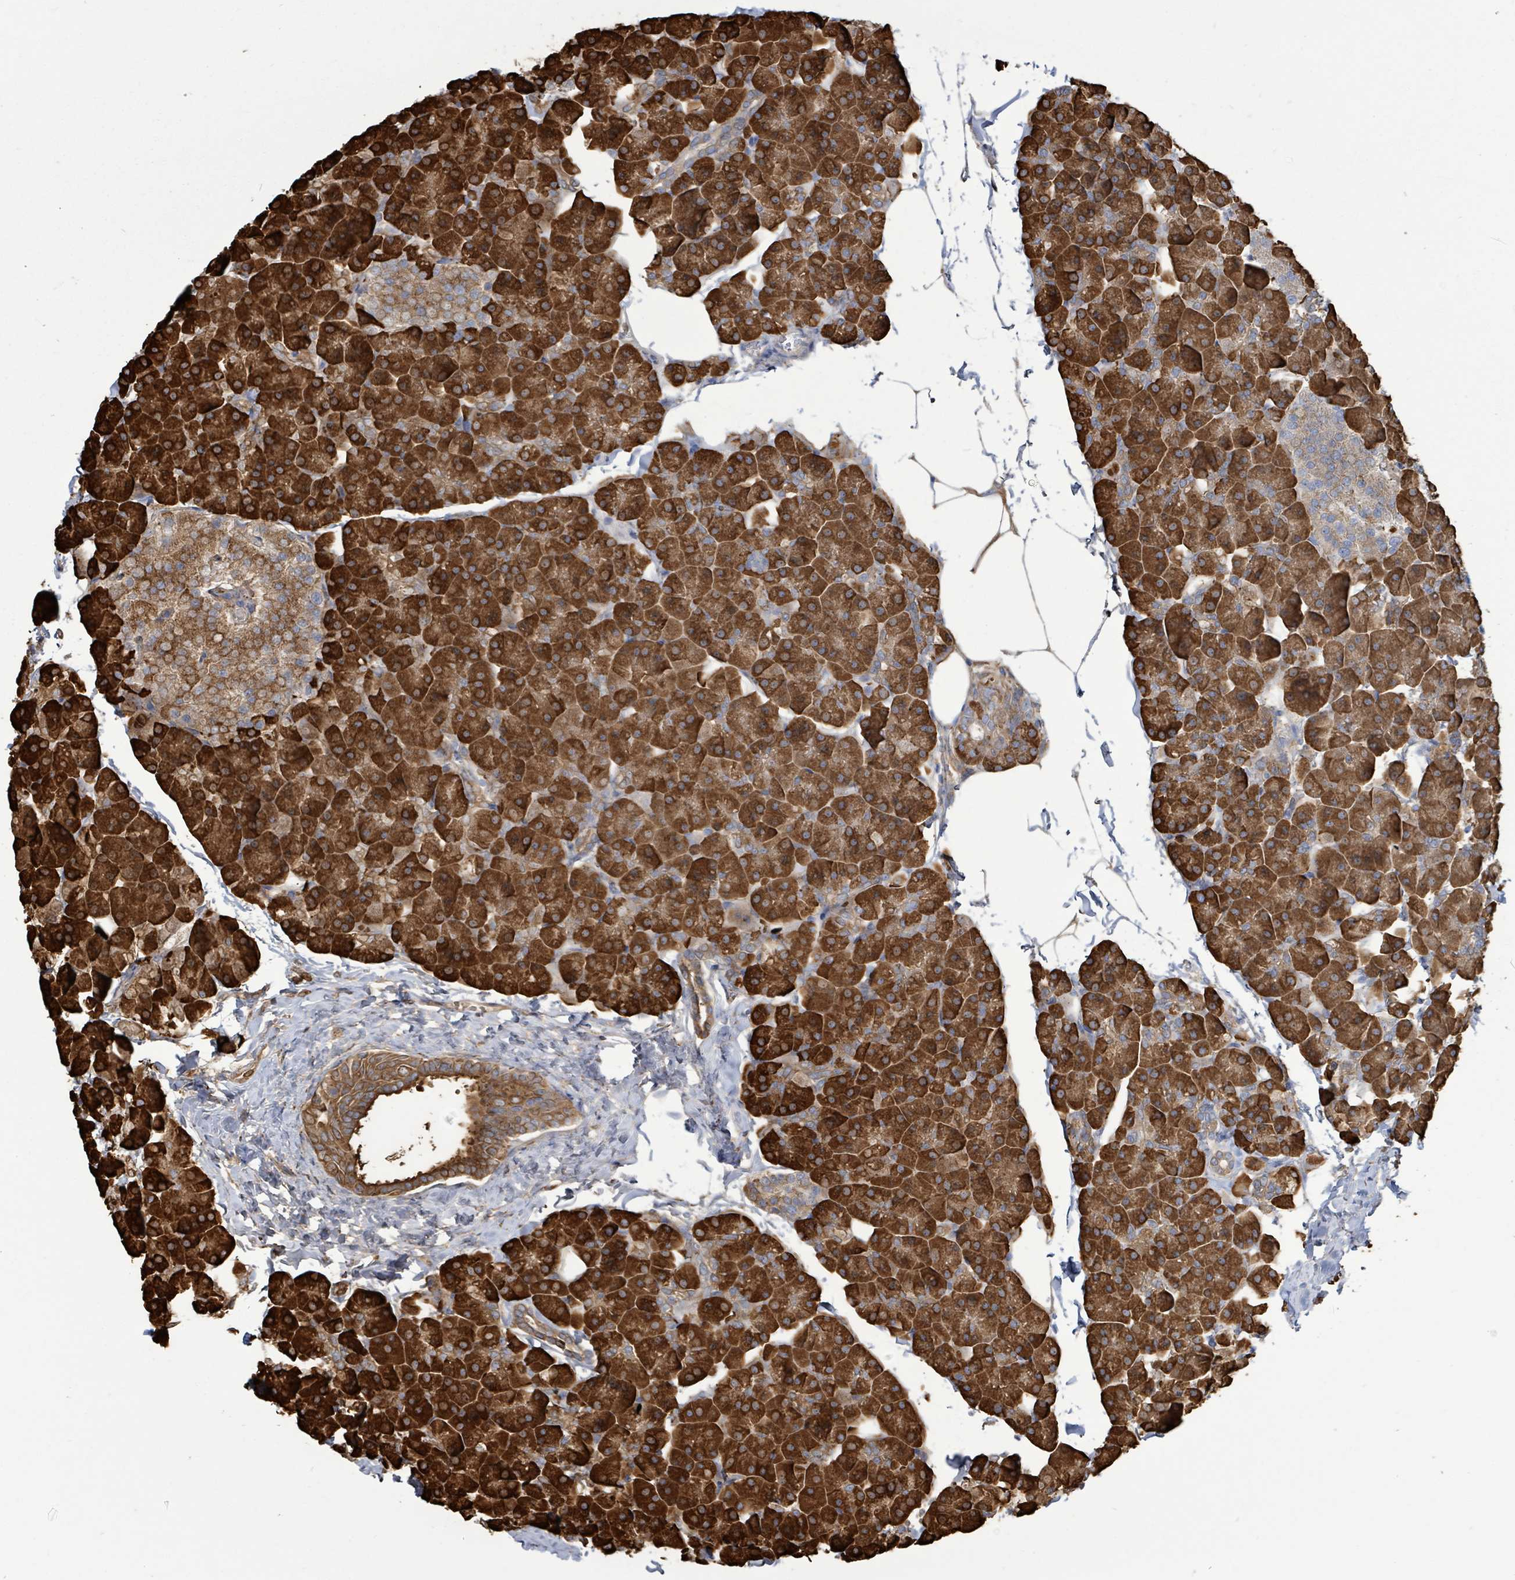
{"staining": {"intensity": "strong", "quantity": ">75%", "location": "cytoplasmic/membranous"}, "tissue": "pancreas", "cell_type": "Exocrine glandular cells", "image_type": "normal", "snomed": [{"axis": "morphology", "description": "Normal tissue, NOS"}, {"axis": "topography", "description": "Pancreas"}], "caption": "Protein staining shows strong cytoplasmic/membranous staining in approximately >75% of exocrine glandular cells in benign pancreas.", "gene": "RFPL4AL1", "patient": {"sex": "male", "age": 35}}